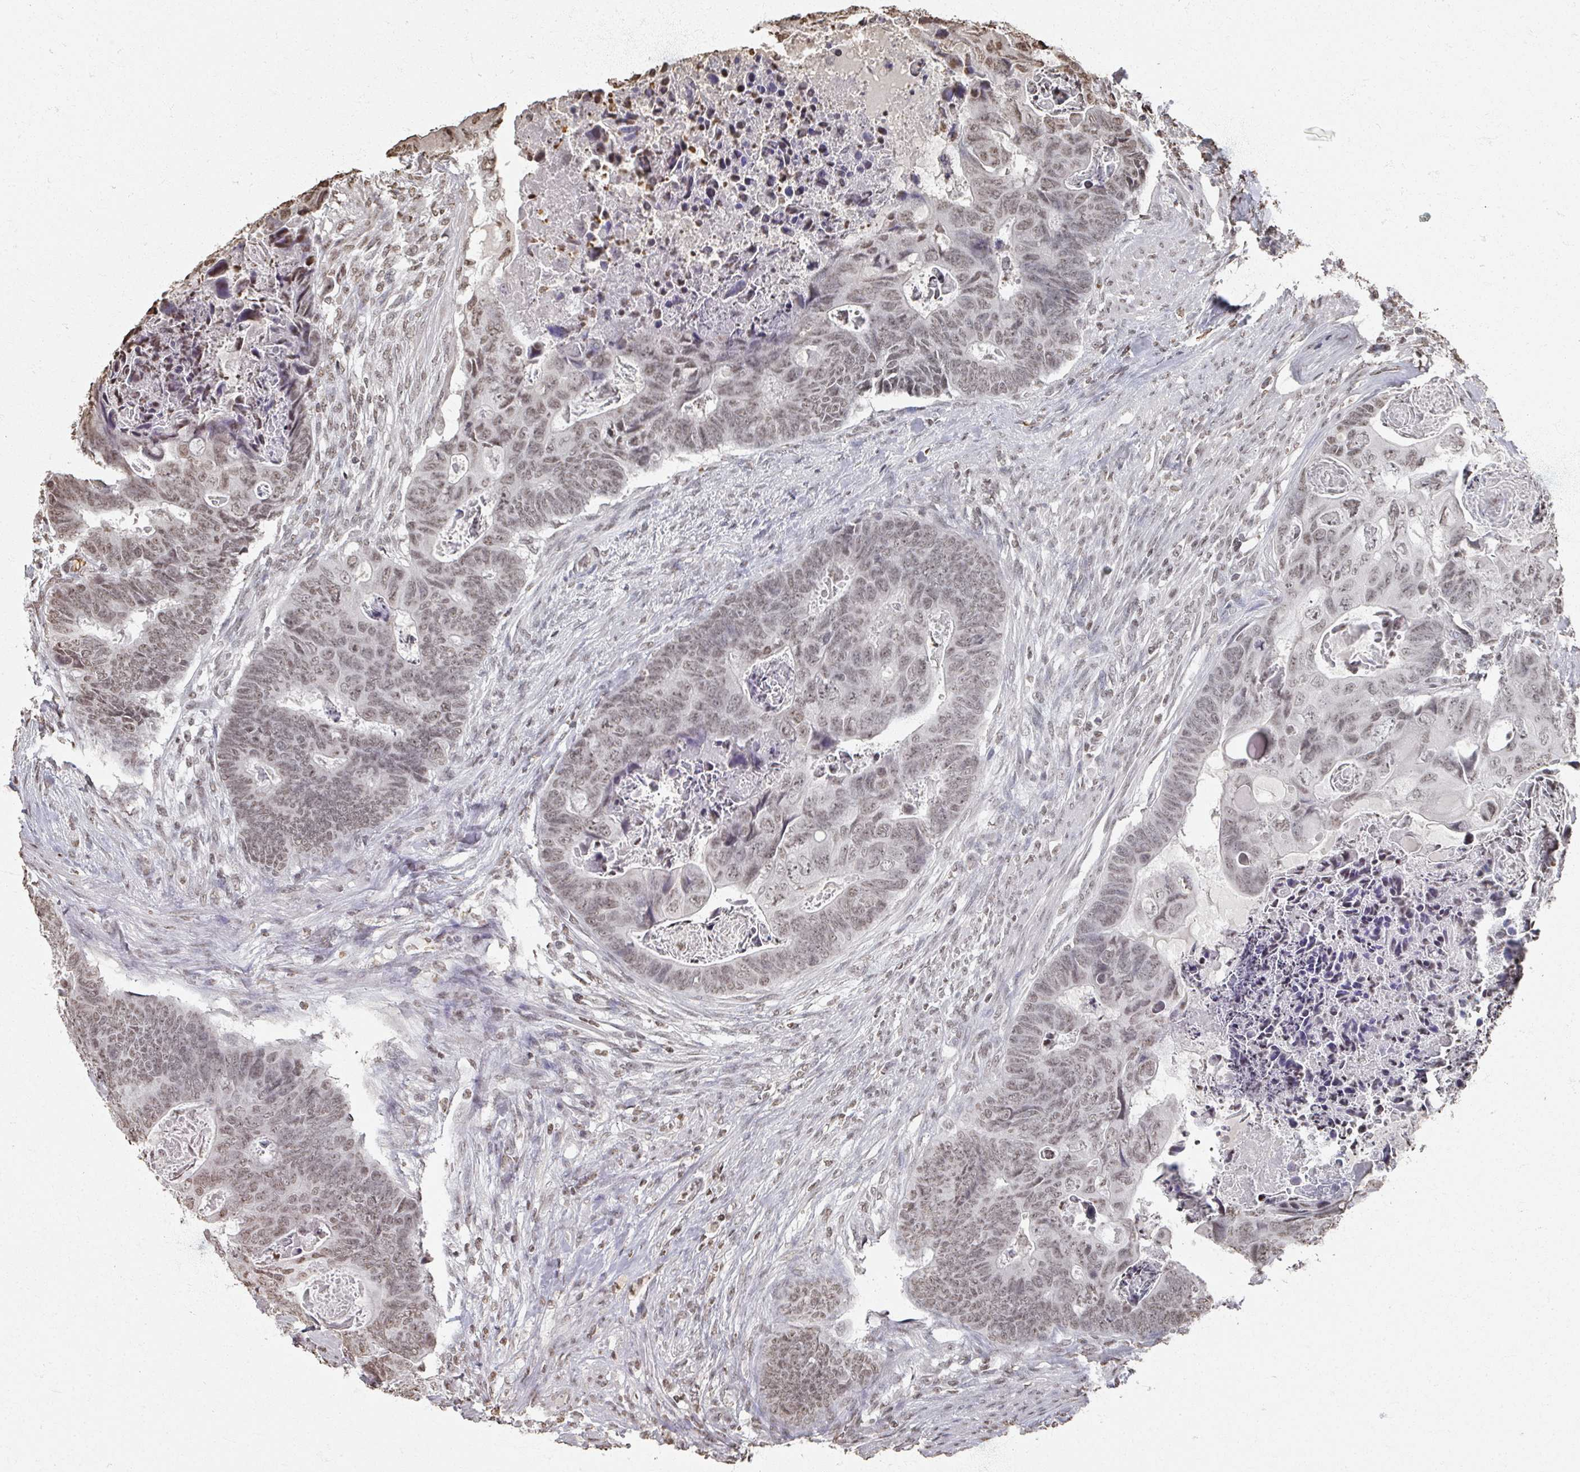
{"staining": {"intensity": "weak", "quantity": ">75%", "location": "nuclear"}, "tissue": "colorectal cancer", "cell_type": "Tumor cells", "image_type": "cancer", "snomed": [{"axis": "morphology", "description": "Adenocarcinoma, NOS"}, {"axis": "topography", "description": "Rectum"}], "caption": "Weak nuclear protein expression is seen in about >75% of tumor cells in adenocarcinoma (colorectal). Immunohistochemistry stains the protein in brown and the nuclei are stained blue.", "gene": "DCUN1D5", "patient": {"sex": "female", "age": 78}}